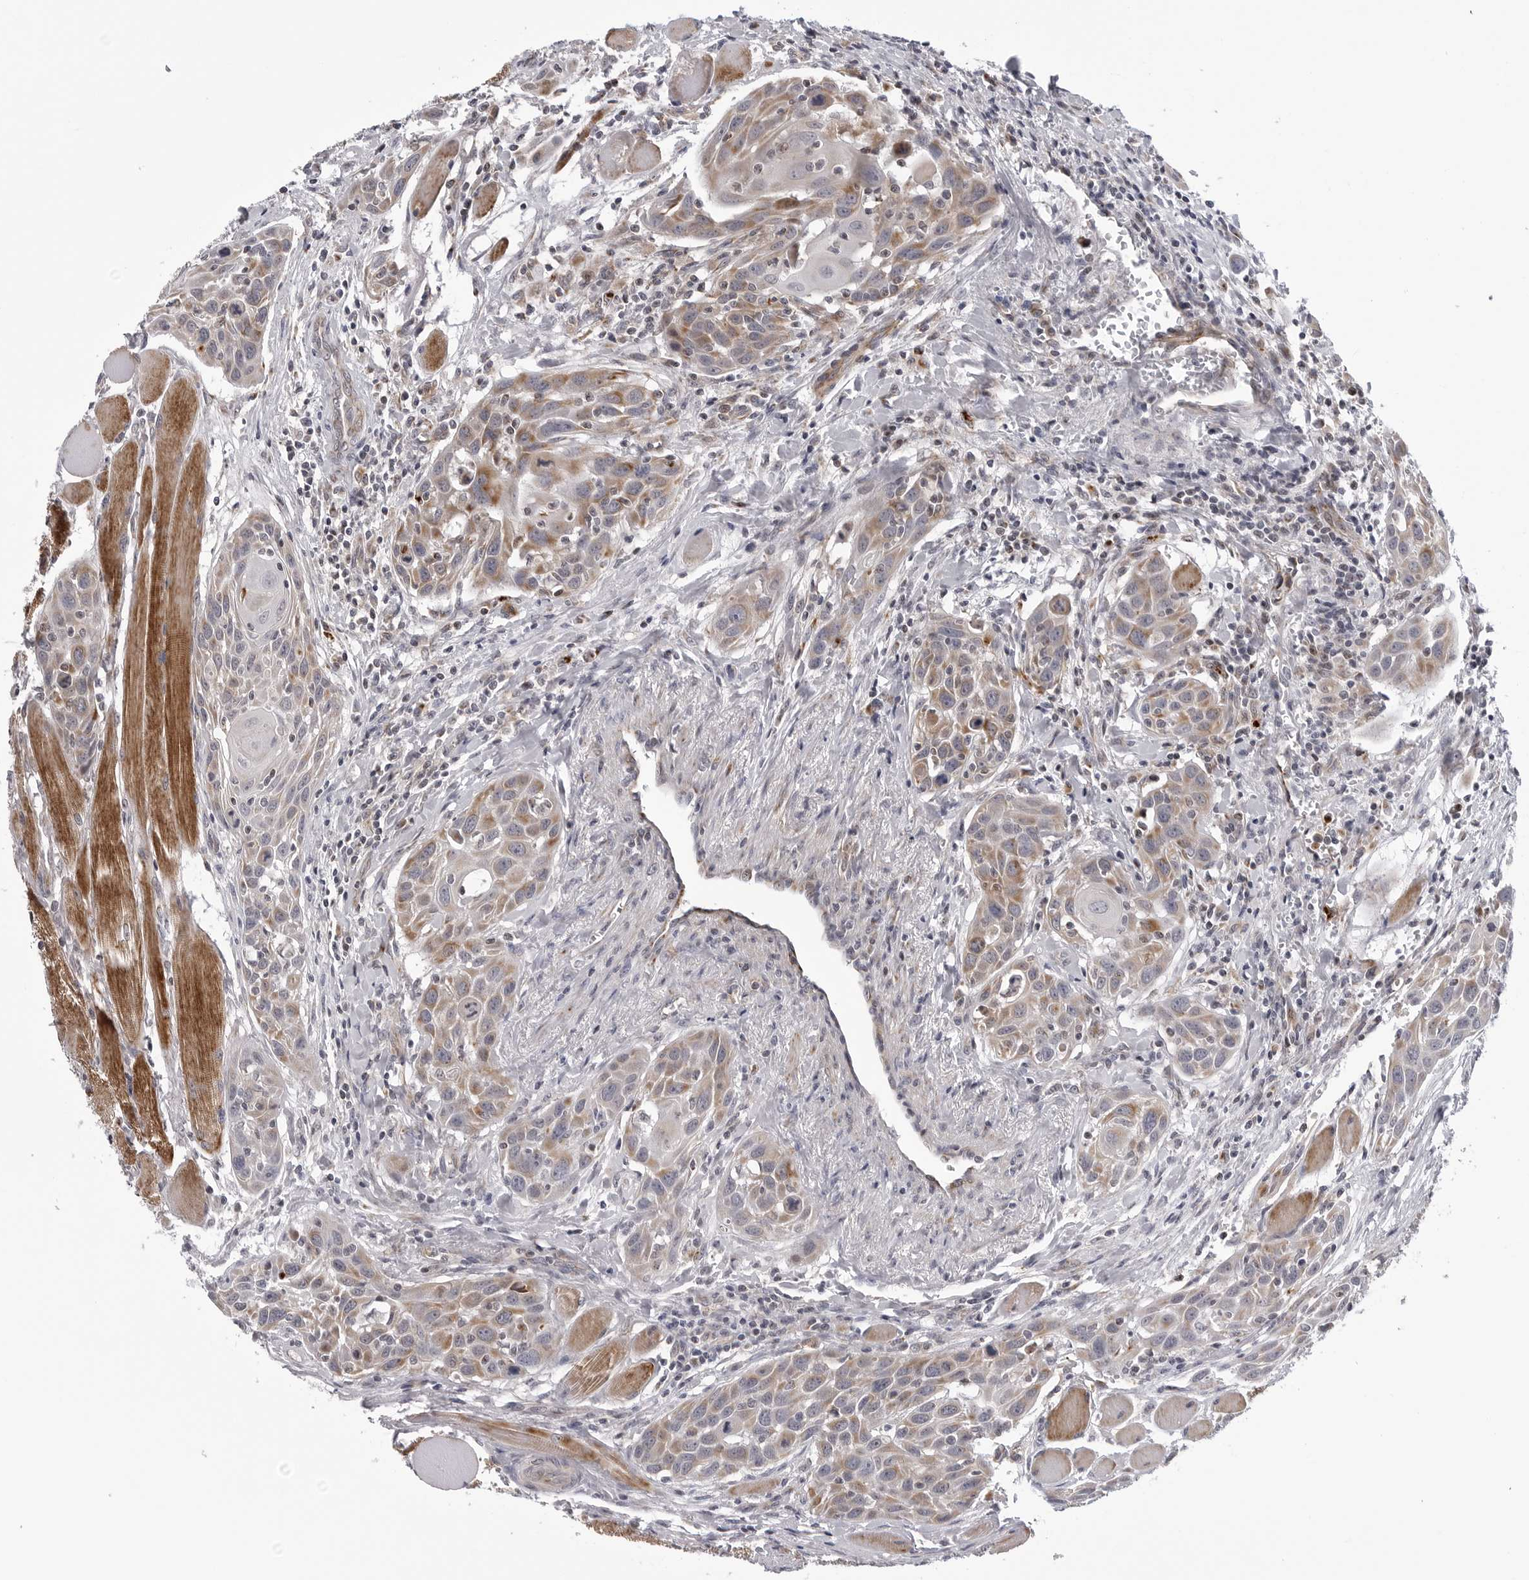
{"staining": {"intensity": "weak", "quantity": ">75%", "location": "cytoplasmic/membranous"}, "tissue": "head and neck cancer", "cell_type": "Tumor cells", "image_type": "cancer", "snomed": [{"axis": "morphology", "description": "Squamous cell carcinoma, NOS"}, {"axis": "topography", "description": "Oral tissue"}, {"axis": "topography", "description": "Head-Neck"}], "caption": "A low amount of weak cytoplasmic/membranous expression is seen in approximately >75% of tumor cells in head and neck cancer tissue.", "gene": "CDK20", "patient": {"sex": "female", "age": 50}}